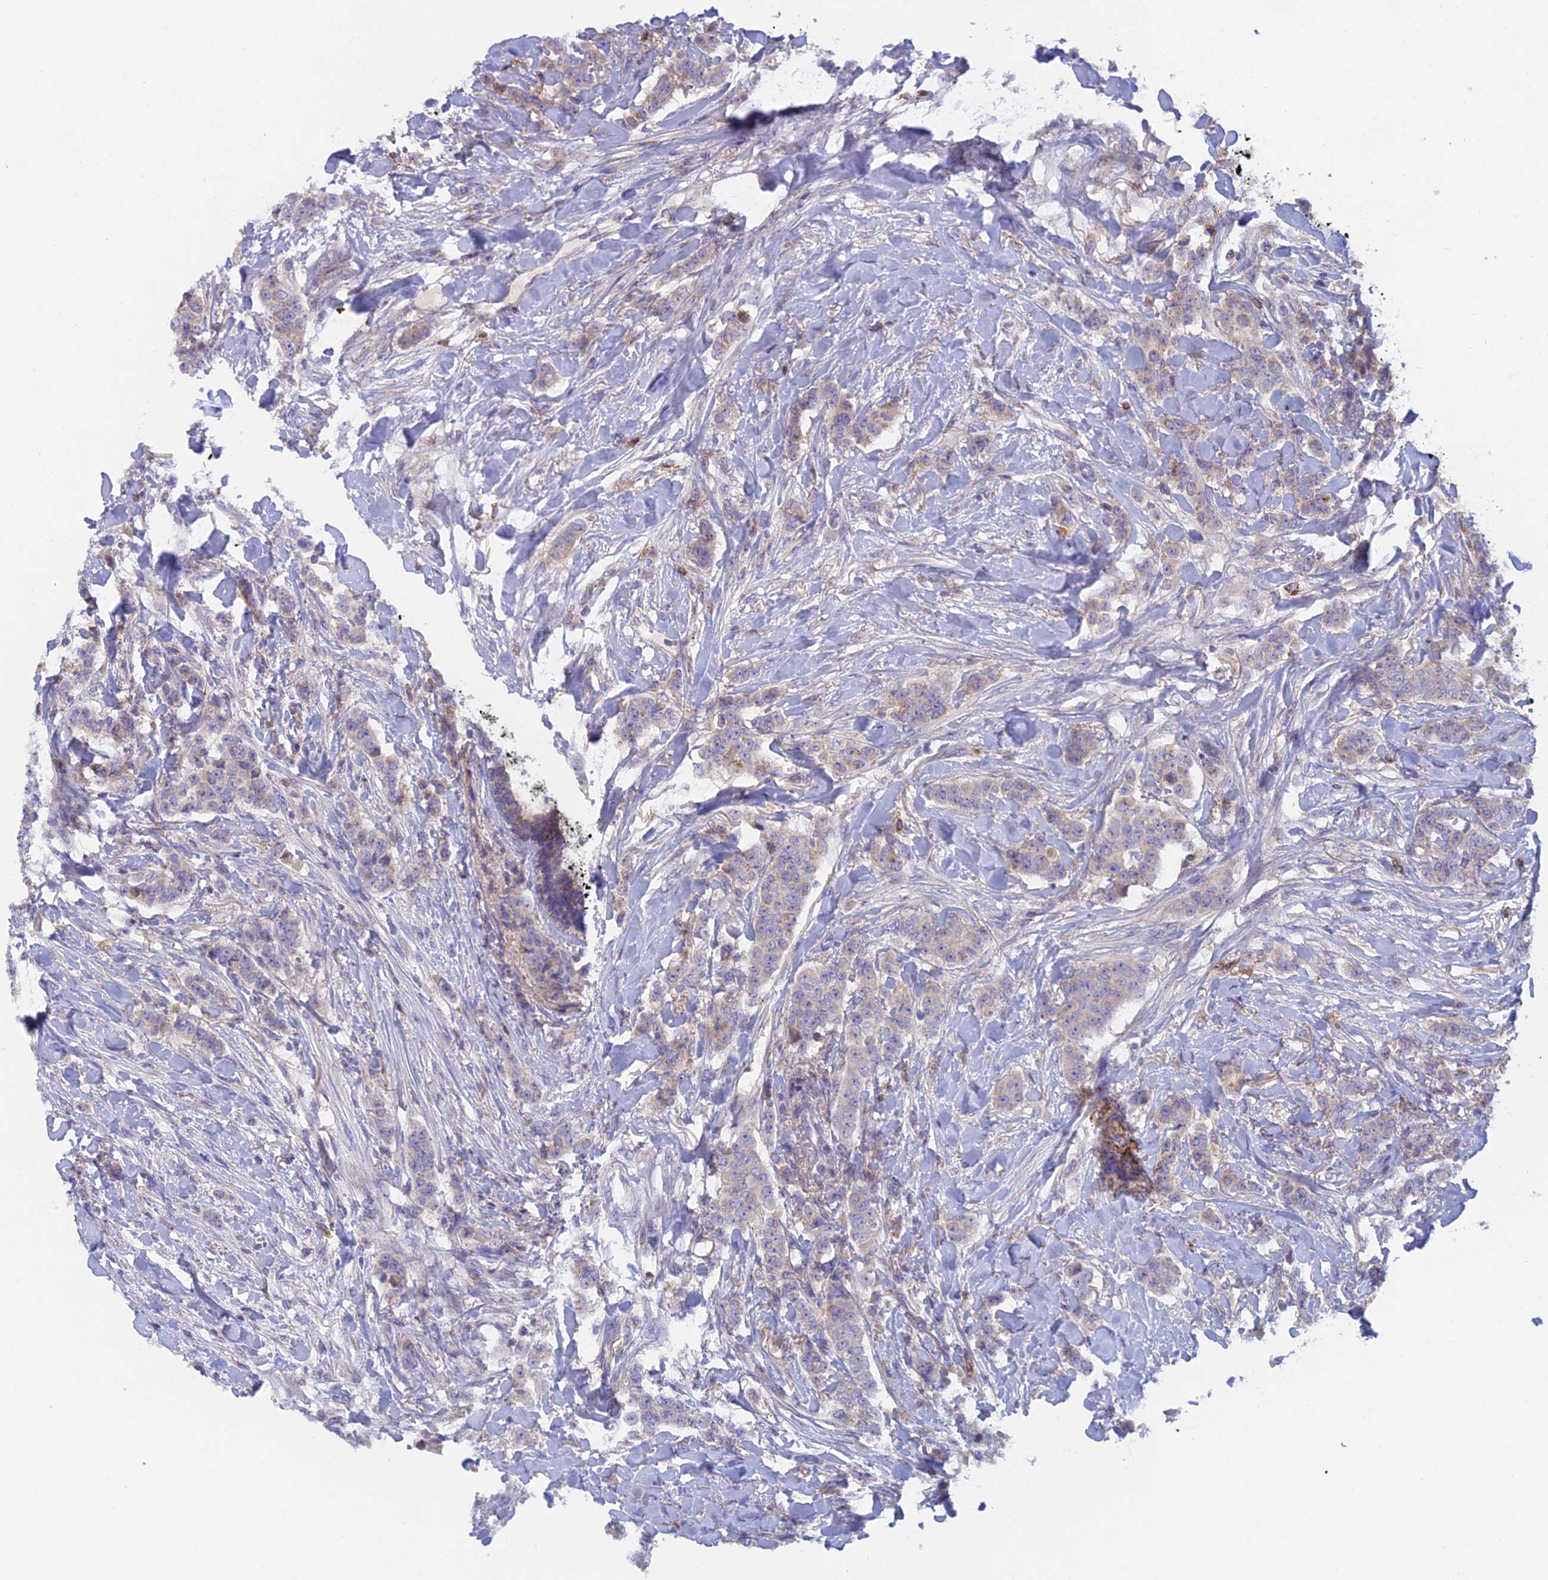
{"staining": {"intensity": "weak", "quantity": "<25%", "location": "cytoplasmic/membranous"}, "tissue": "breast cancer", "cell_type": "Tumor cells", "image_type": "cancer", "snomed": [{"axis": "morphology", "description": "Duct carcinoma"}, {"axis": "topography", "description": "Breast"}], "caption": "Immunohistochemistry image of breast cancer stained for a protein (brown), which reveals no staining in tumor cells.", "gene": "IFTAP", "patient": {"sex": "female", "age": 40}}